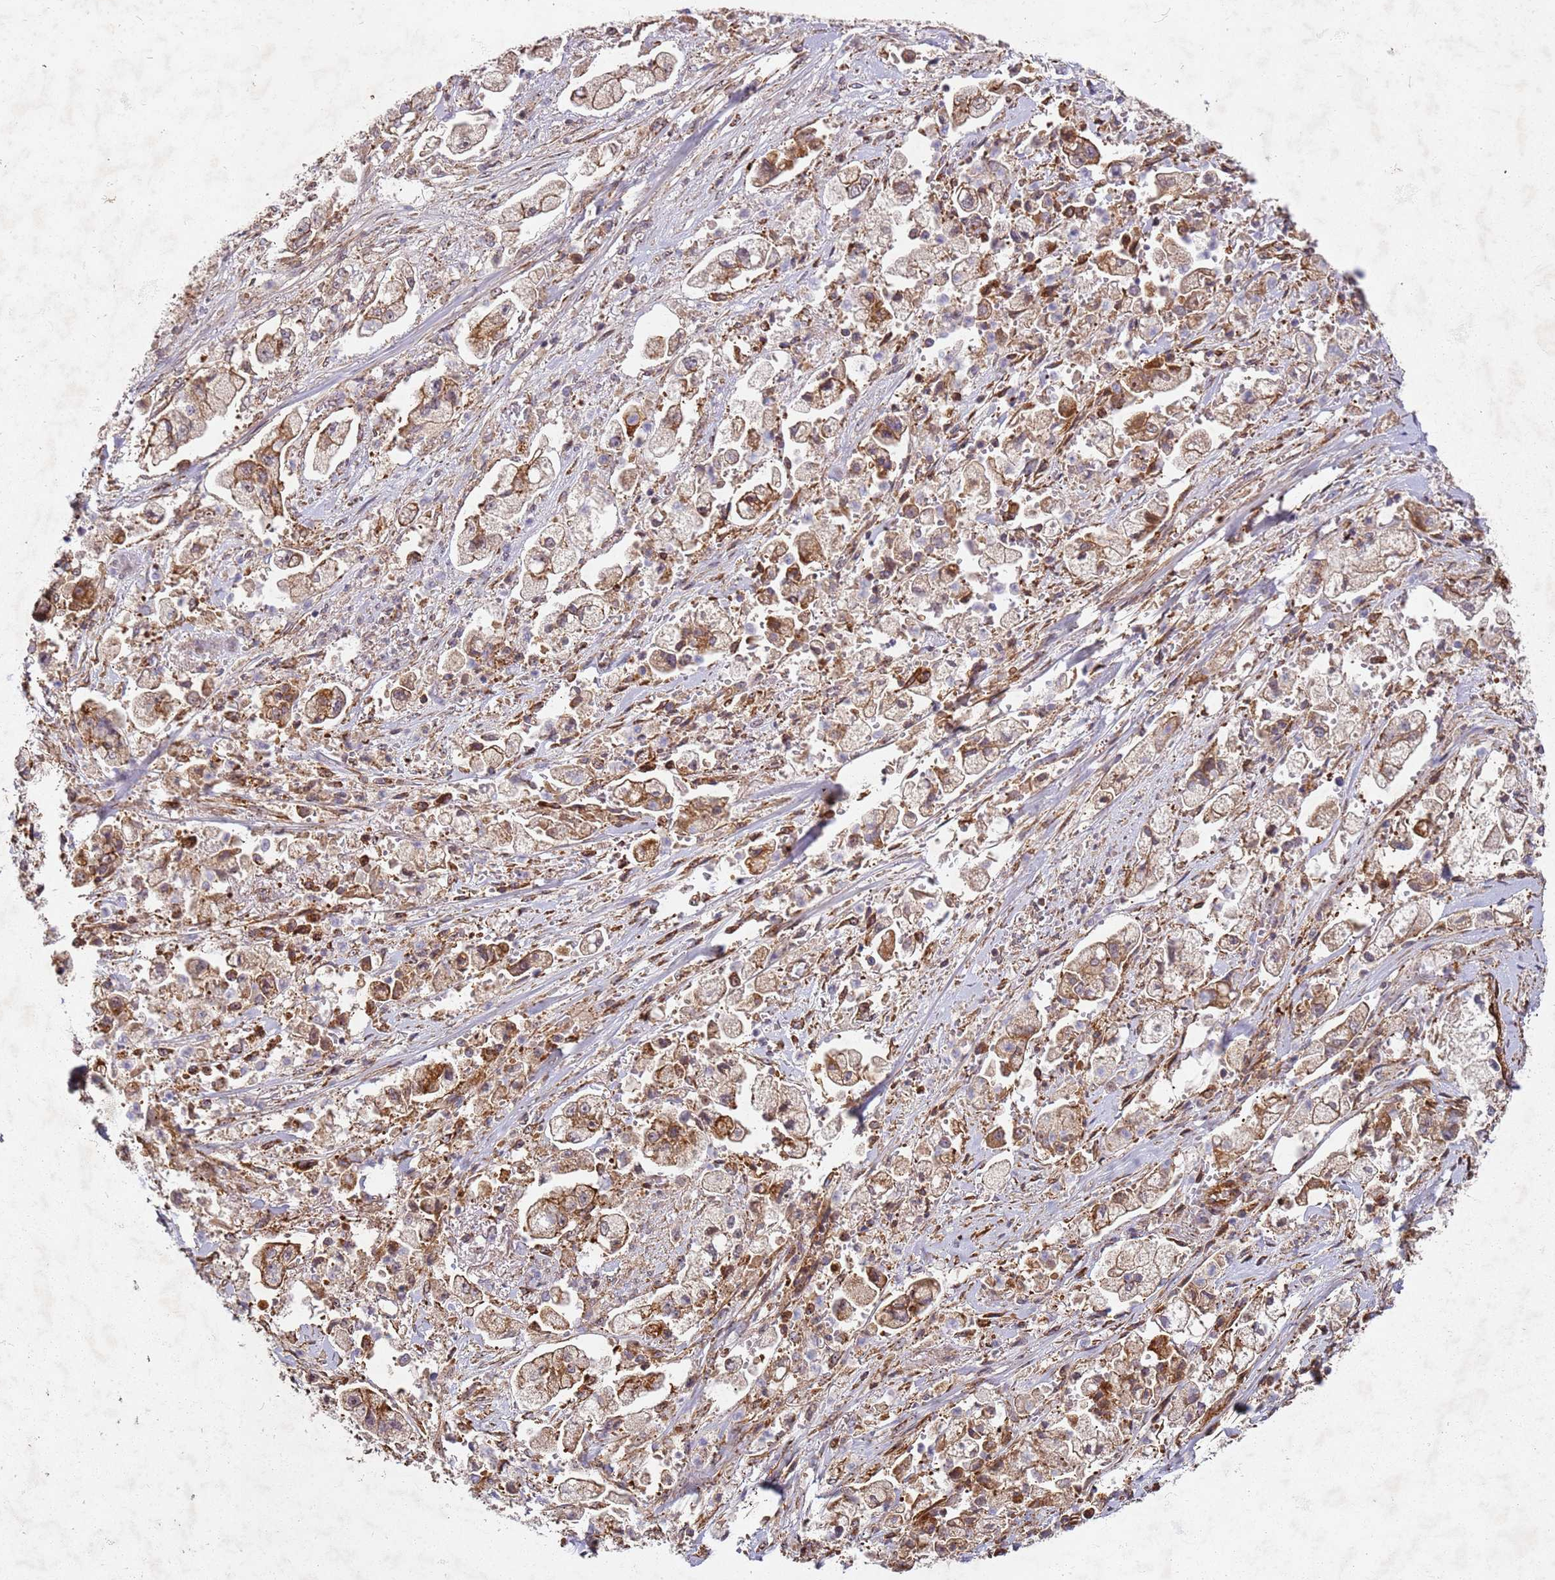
{"staining": {"intensity": "moderate", "quantity": ">75%", "location": "cytoplasmic/membranous"}, "tissue": "stomach cancer", "cell_type": "Tumor cells", "image_type": "cancer", "snomed": [{"axis": "morphology", "description": "Adenocarcinoma, NOS"}, {"axis": "topography", "description": "Stomach"}], "caption": "Brown immunohistochemical staining in human stomach cancer reveals moderate cytoplasmic/membranous staining in about >75% of tumor cells.", "gene": "C2CD4B", "patient": {"sex": "male", "age": 62}}